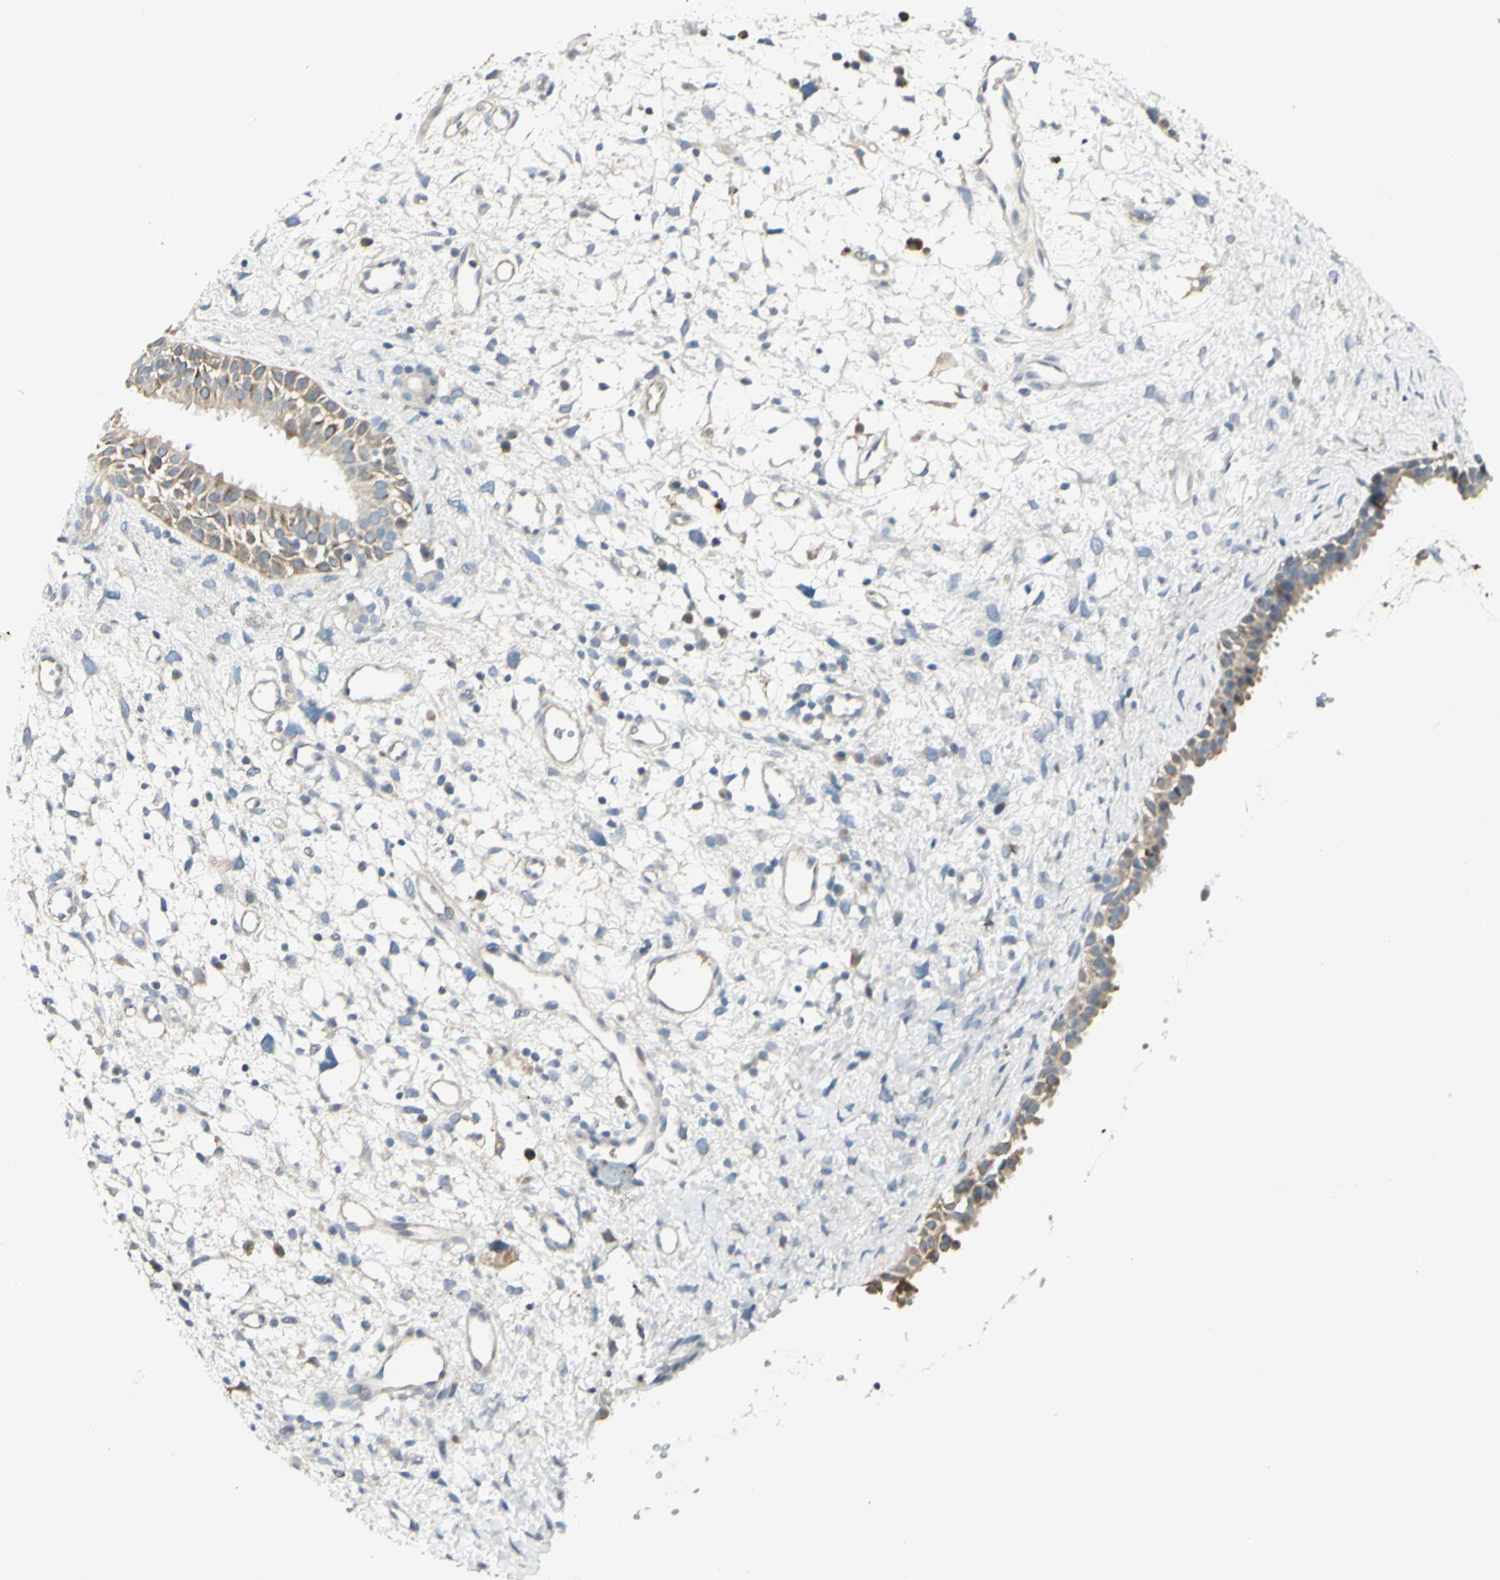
{"staining": {"intensity": "weak", "quantity": ">75%", "location": "cytoplasmic/membranous"}, "tissue": "nasopharynx", "cell_type": "Respiratory epithelial cells", "image_type": "normal", "snomed": [{"axis": "morphology", "description": "Normal tissue, NOS"}, {"axis": "topography", "description": "Nasopharynx"}], "caption": "A low amount of weak cytoplasmic/membranous positivity is identified in approximately >75% of respiratory epithelial cells in benign nasopharynx.", "gene": "CCNB2", "patient": {"sex": "male", "age": 22}}